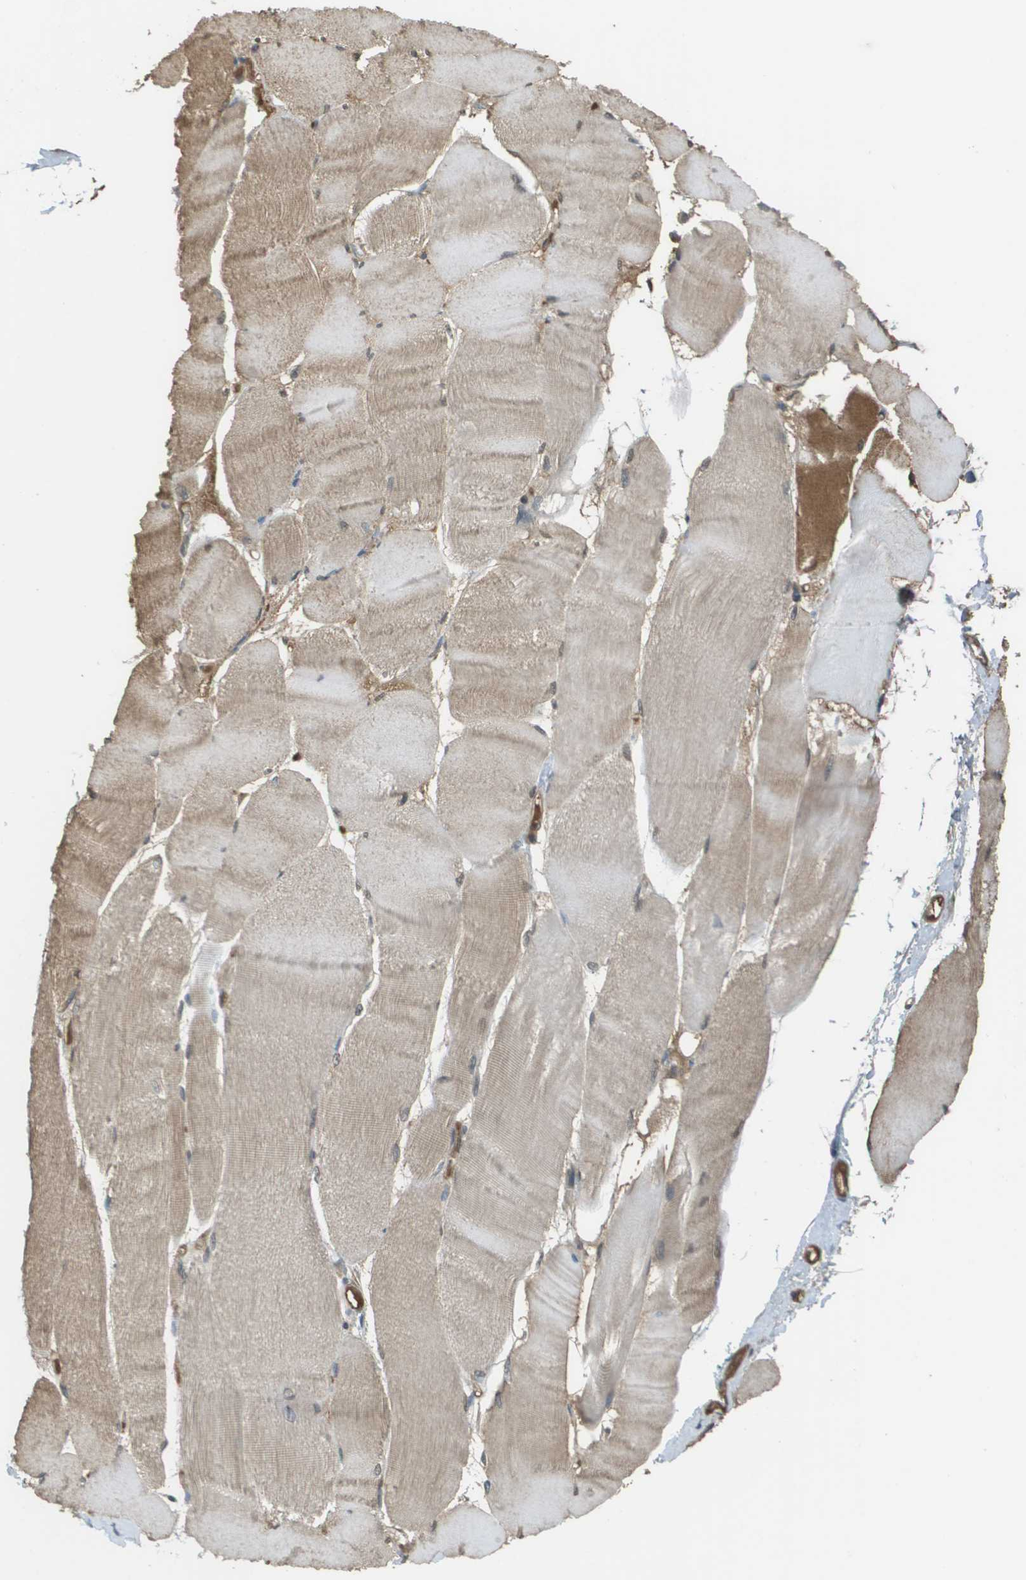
{"staining": {"intensity": "weak", "quantity": "25%-75%", "location": "cytoplasmic/membranous"}, "tissue": "skeletal muscle", "cell_type": "Myocytes", "image_type": "normal", "snomed": [{"axis": "morphology", "description": "Normal tissue, NOS"}, {"axis": "morphology", "description": "Squamous cell carcinoma, NOS"}, {"axis": "topography", "description": "Skeletal muscle"}], "caption": "A high-resolution micrograph shows immunohistochemistry staining of unremarkable skeletal muscle, which demonstrates weak cytoplasmic/membranous positivity in approximately 25%-75% of myocytes. (DAB (3,3'-diaminobenzidine) IHC with brightfield microscopy, high magnification).", "gene": "NDRG2", "patient": {"sex": "male", "age": 51}}